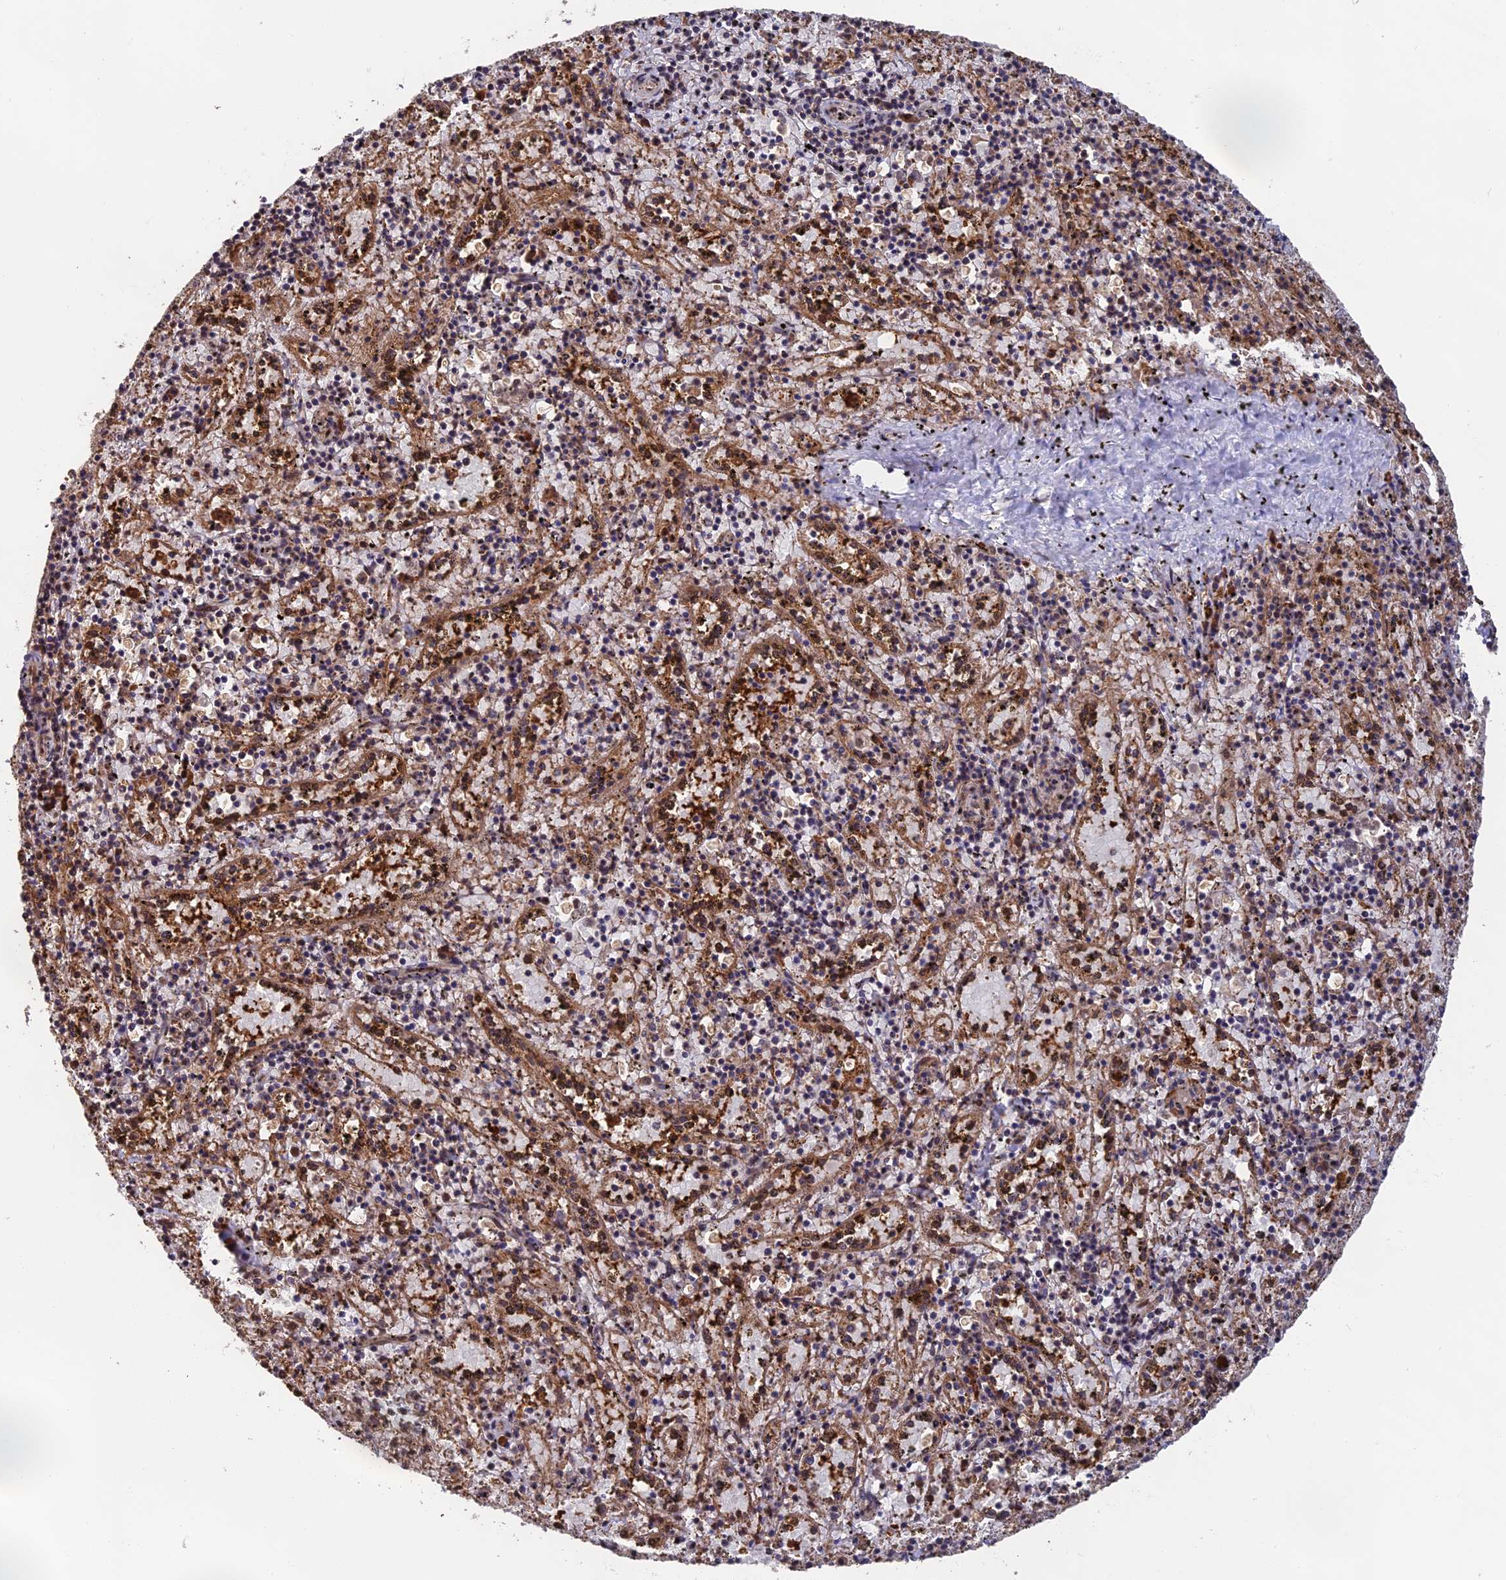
{"staining": {"intensity": "moderate", "quantity": "<25%", "location": "nuclear"}, "tissue": "spleen", "cell_type": "Cells in red pulp", "image_type": "normal", "snomed": [{"axis": "morphology", "description": "Normal tissue, NOS"}, {"axis": "topography", "description": "Spleen"}], "caption": "A photomicrograph of spleen stained for a protein exhibits moderate nuclear brown staining in cells in red pulp. The staining is performed using DAB brown chromogen to label protein expression. The nuclei are counter-stained blue using hematoxylin.", "gene": "OSBPL1A", "patient": {"sex": "male", "age": 11}}